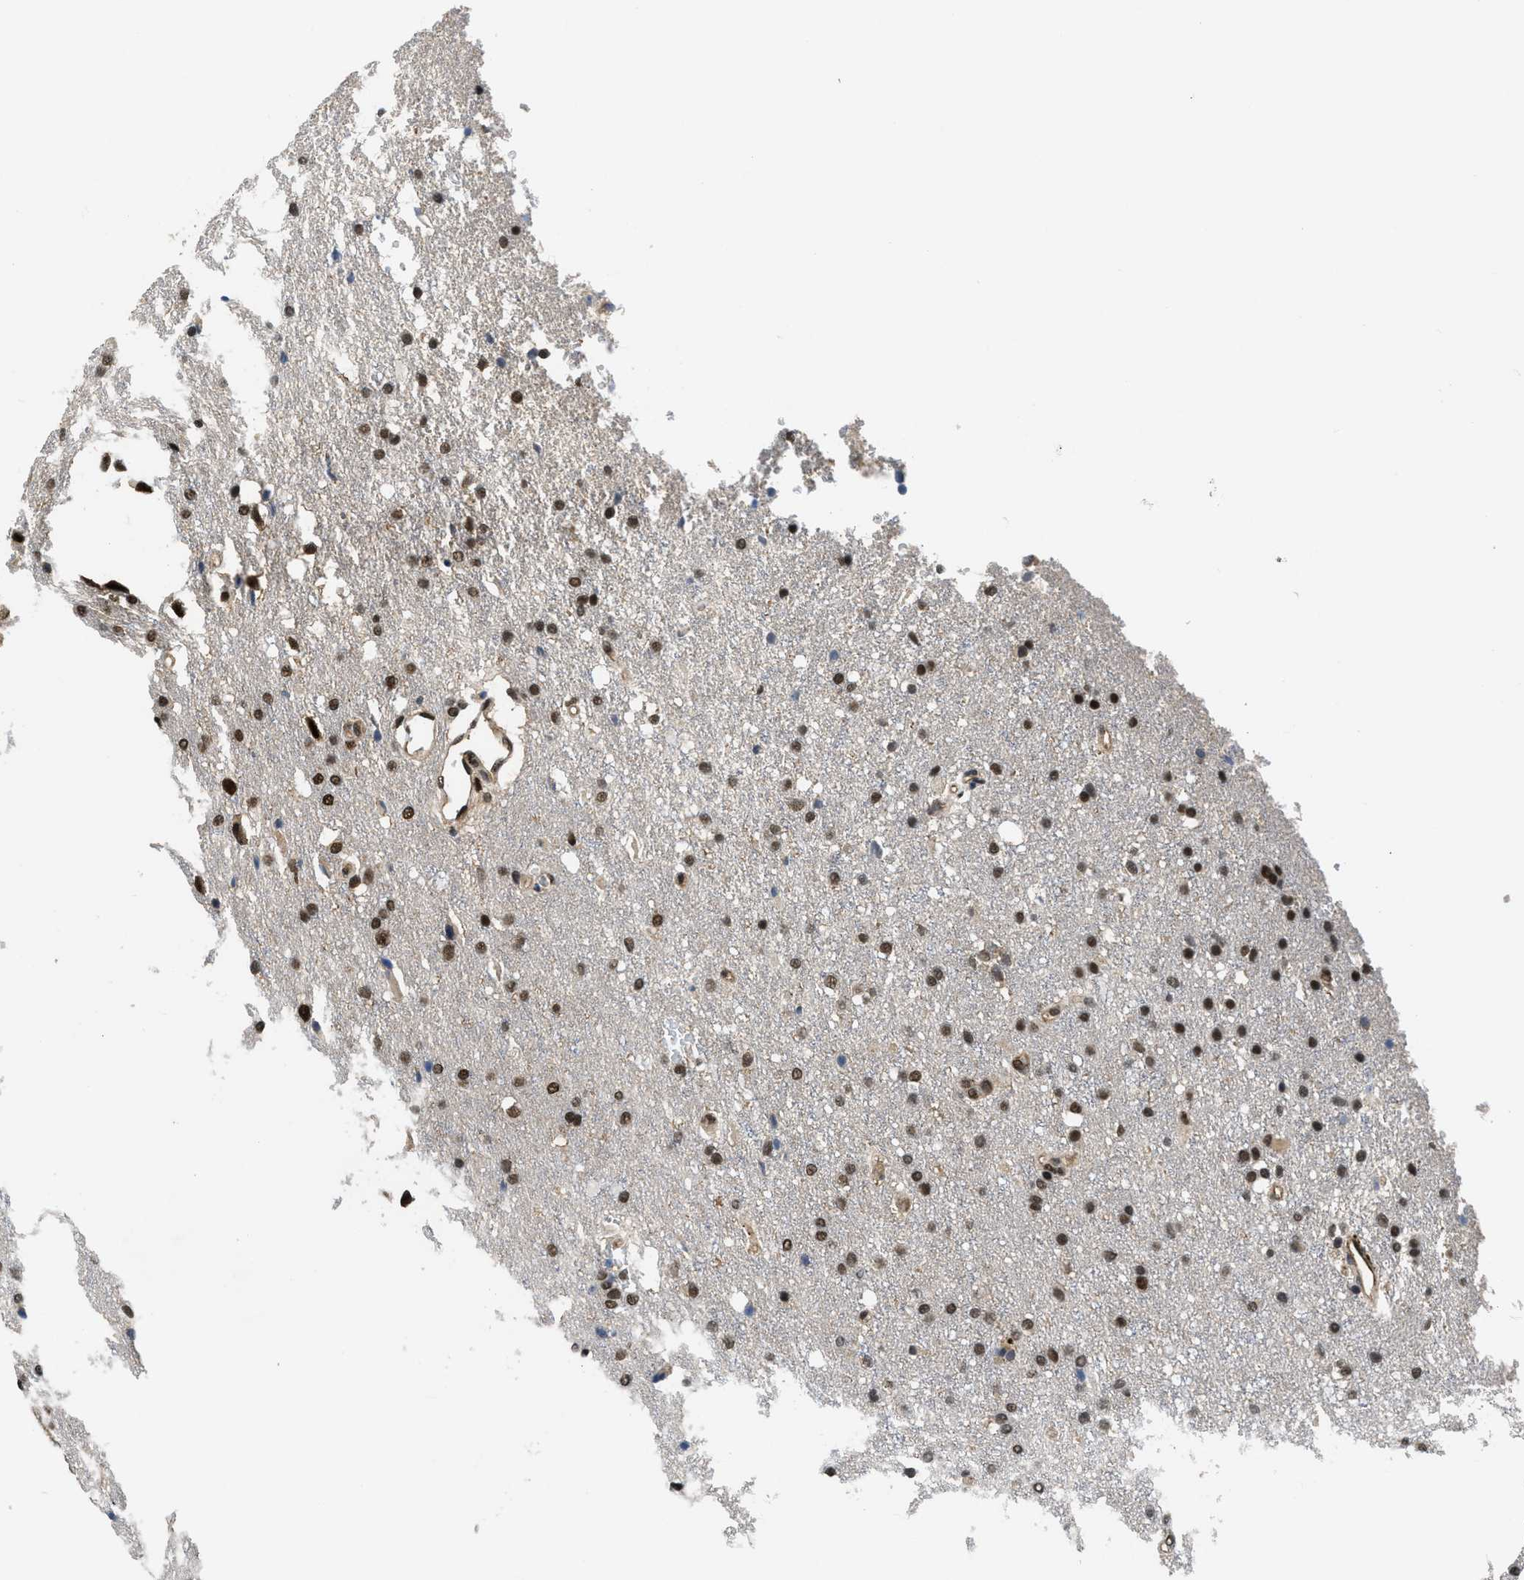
{"staining": {"intensity": "strong", "quantity": ">75%", "location": "nuclear"}, "tissue": "glioma", "cell_type": "Tumor cells", "image_type": "cancer", "snomed": [{"axis": "morphology", "description": "Glioma, malignant, High grade"}, {"axis": "topography", "description": "Brain"}], "caption": "There is high levels of strong nuclear staining in tumor cells of glioma, as demonstrated by immunohistochemical staining (brown color).", "gene": "CUL4B", "patient": {"sex": "female", "age": 58}}